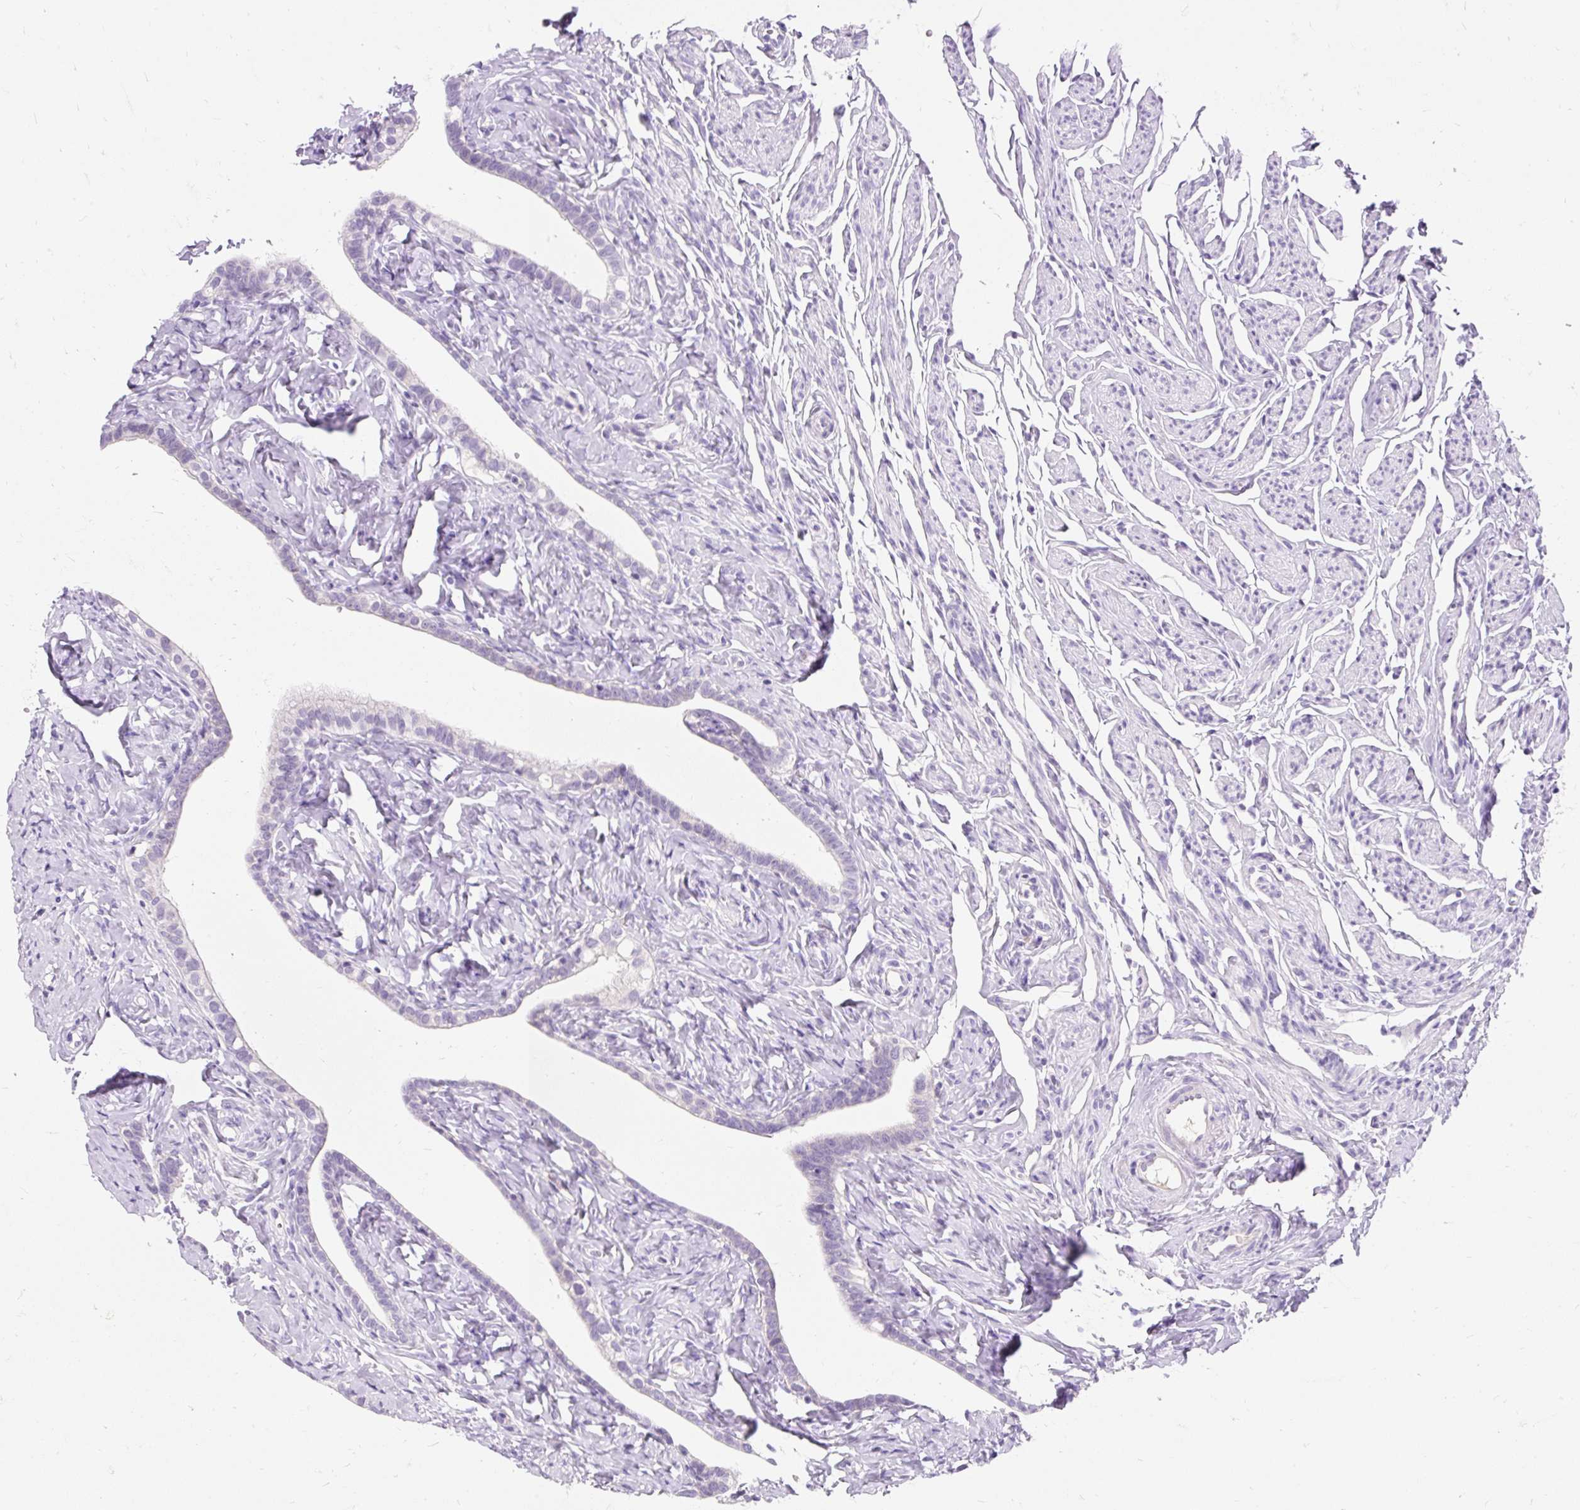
{"staining": {"intensity": "negative", "quantity": "none", "location": "none"}, "tissue": "fallopian tube", "cell_type": "Glandular cells", "image_type": "normal", "snomed": [{"axis": "morphology", "description": "Normal tissue, NOS"}, {"axis": "topography", "description": "Fallopian tube"}], "caption": "High magnification brightfield microscopy of benign fallopian tube stained with DAB (brown) and counterstained with hematoxylin (blue): glandular cells show no significant positivity.", "gene": "TMEM150C", "patient": {"sex": "female", "age": 66}}